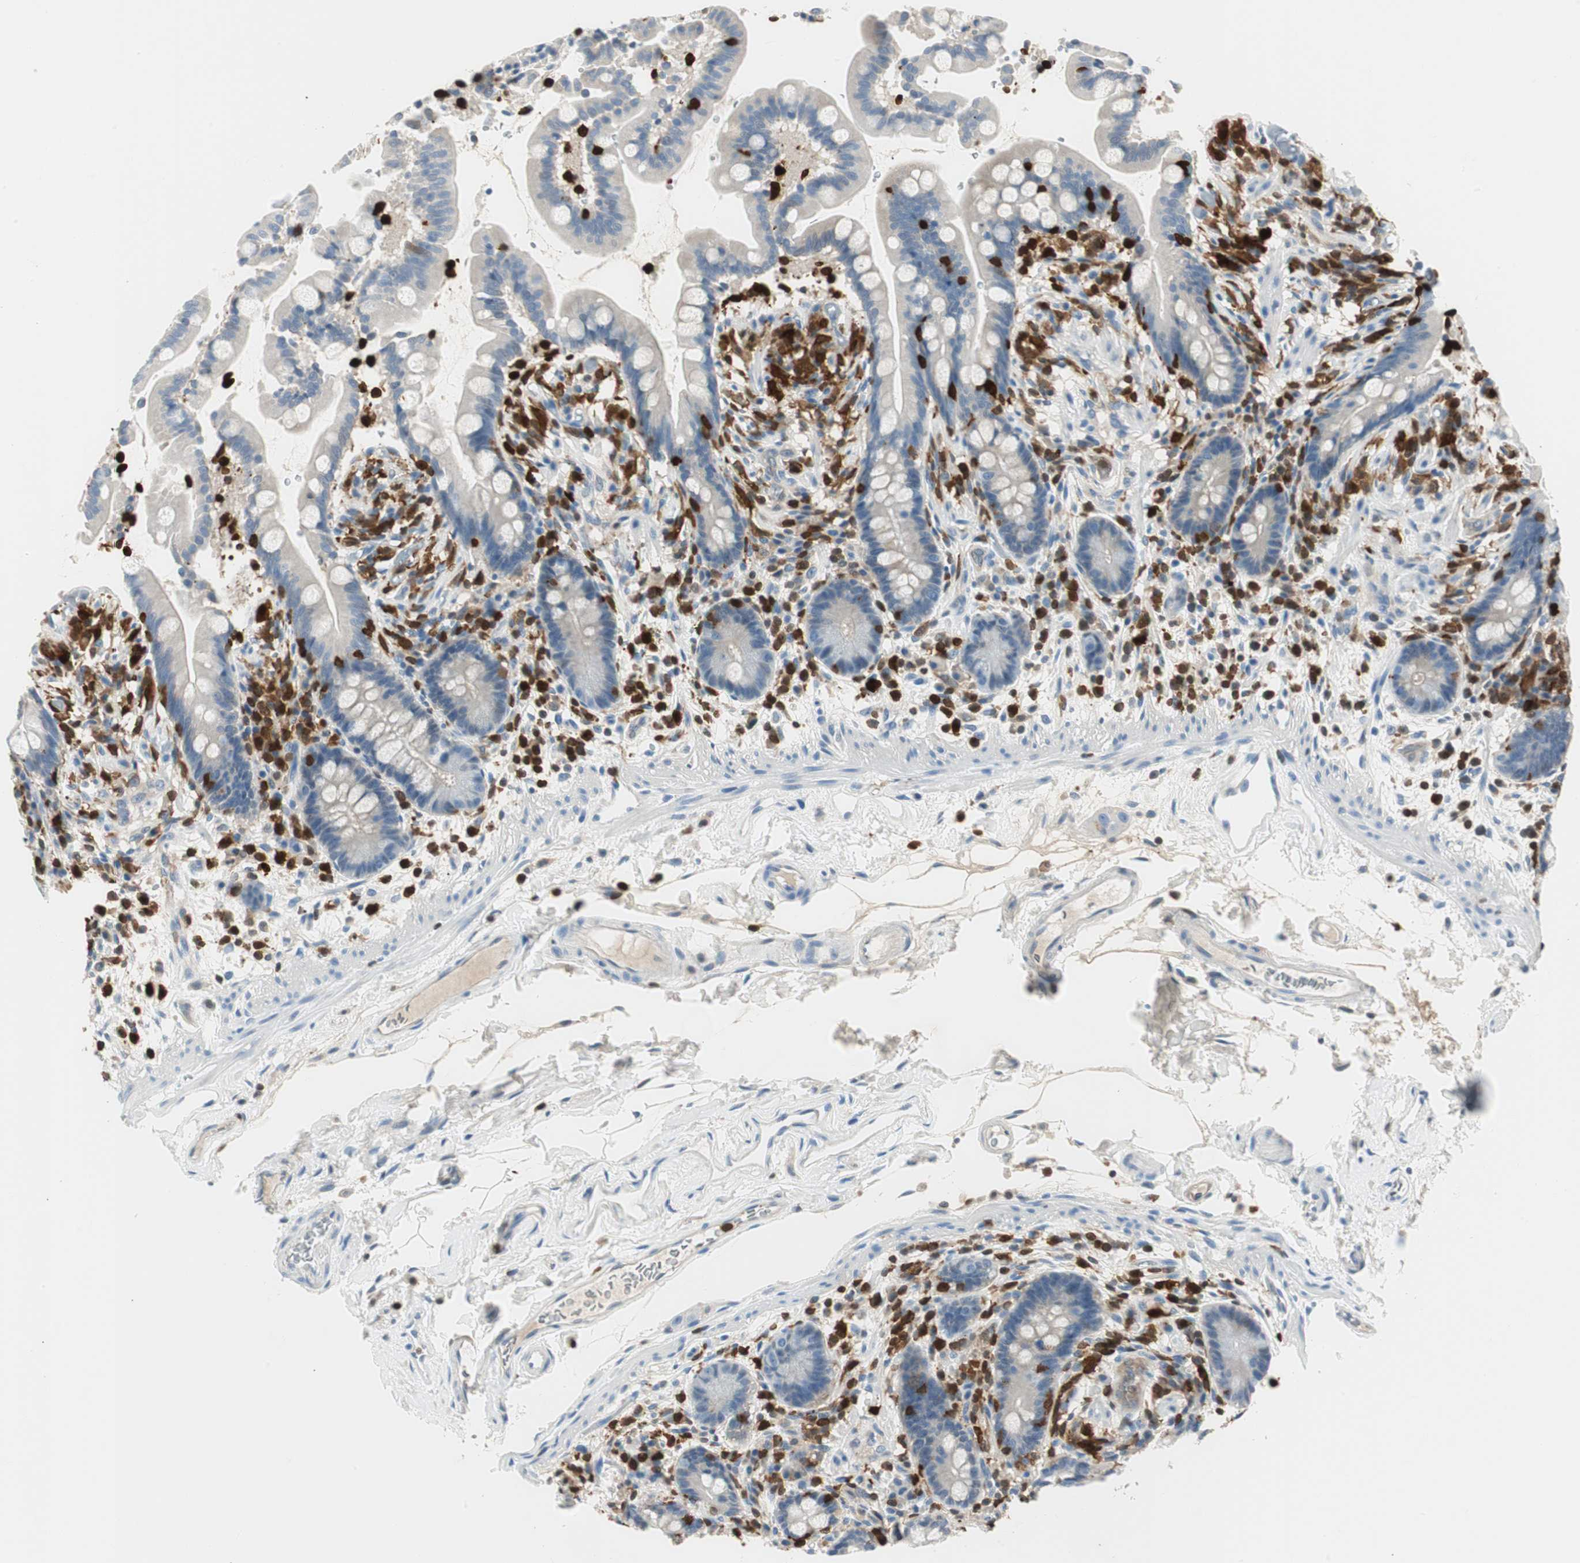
{"staining": {"intensity": "negative", "quantity": "none", "location": "none"}, "tissue": "colon", "cell_type": "Endothelial cells", "image_type": "normal", "snomed": [{"axis": "morphology", "description": "Normal tissue, NOS"}, {"axis": "topography", "description": "Colon"}], "caption": "DAB immunohistochemical staining of benign colon reveals no significant positivity in endothelial cells.", "gene": "COTL1", "patient": {"sex": "male", "age": 73}}